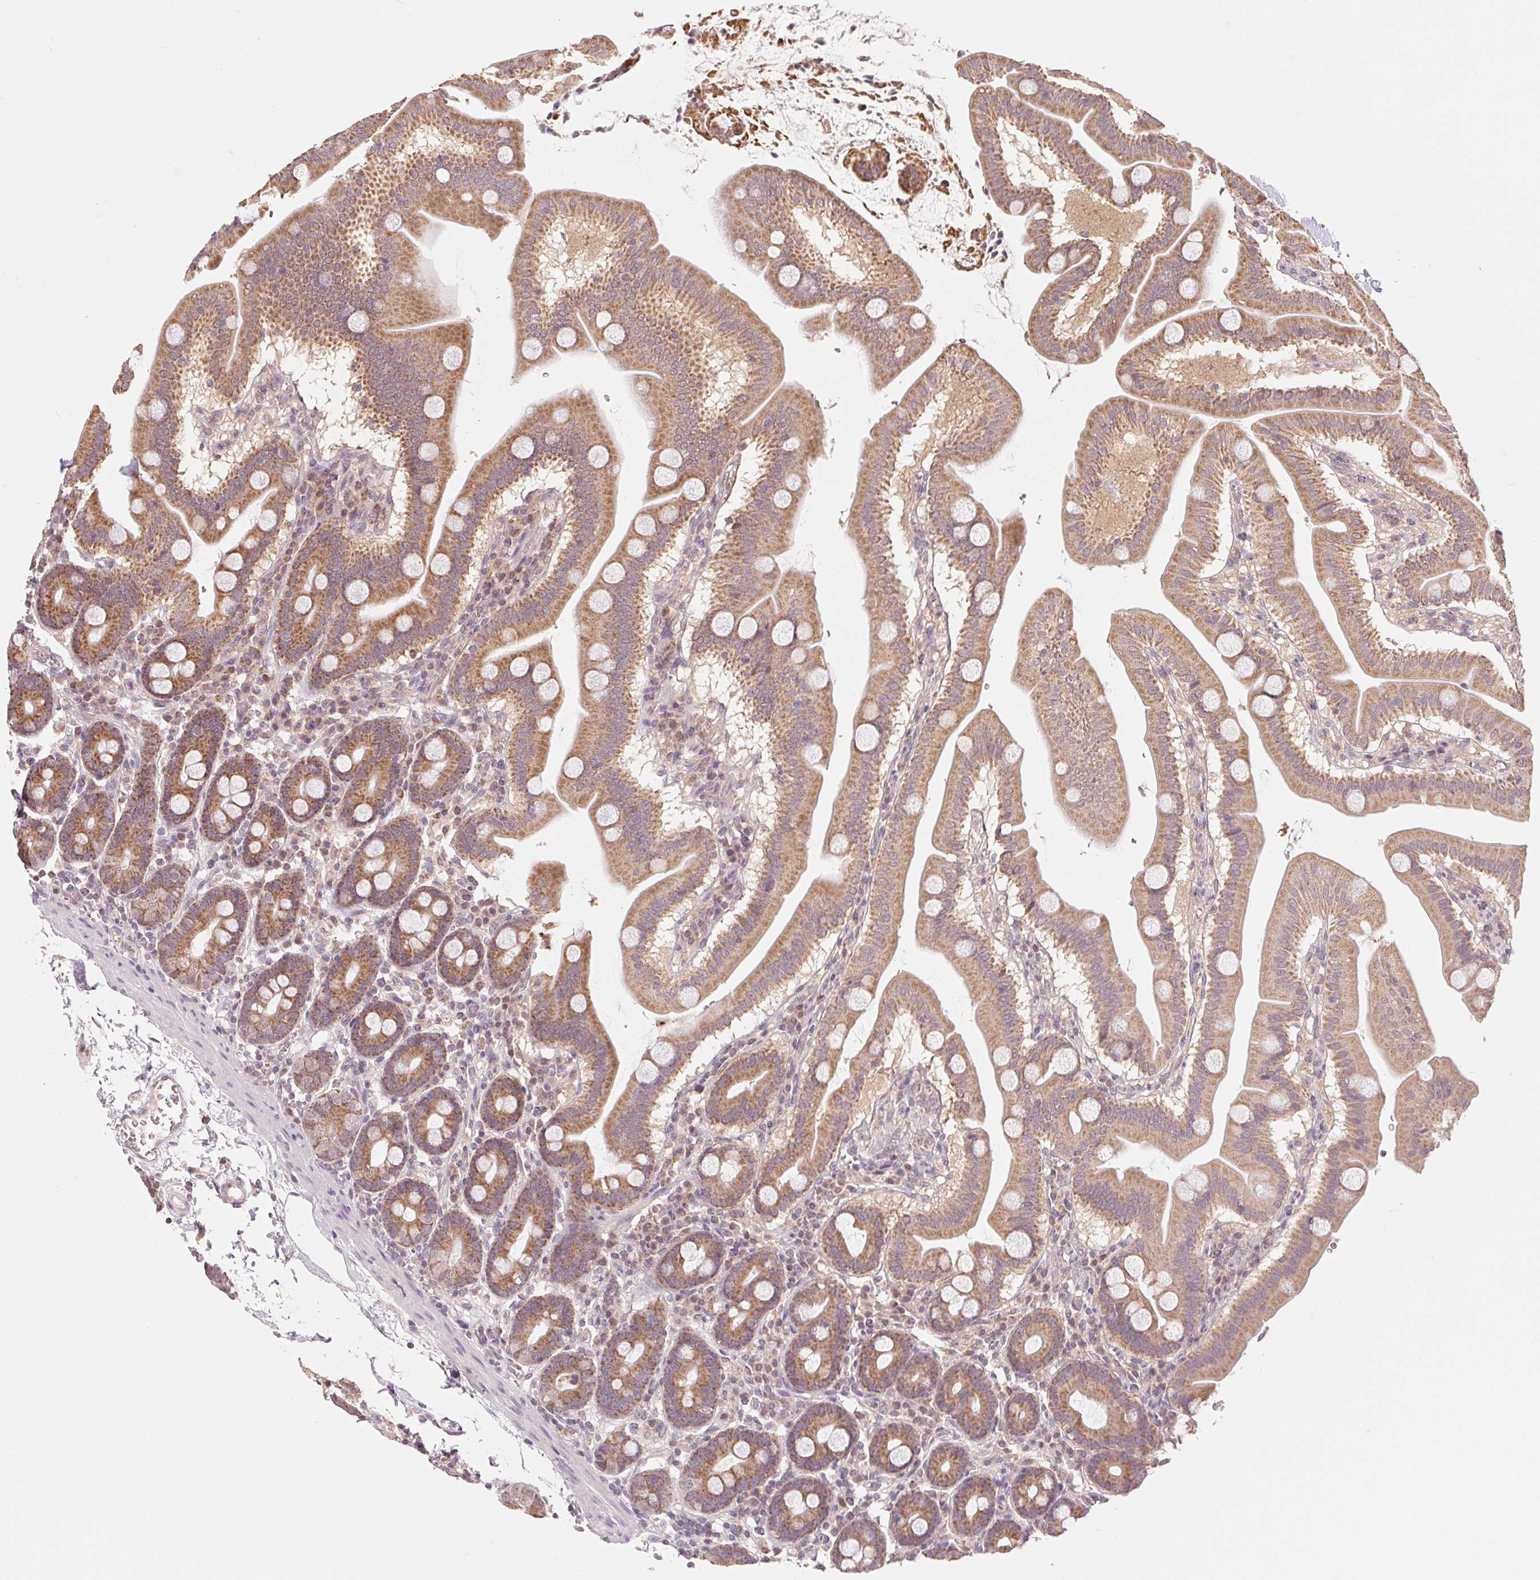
{"staining": {"intensity": "moderate", "quantity": ">75%", "location": "cytoplasmic/membranous"}, "tissue": "duodenum", "cell_type": "Glandular cells", "image_type": "normal", "snomed": [{"axis": "morphology", "description": "Normal tissue, NOS"}, {"axis": "topography", "description": "Pancreas"}, {"axis": "topography", "description": "Duodenum"}], "caption": "High-power microscopy captured an immunohistochemistry photomicrograph of unremarkable duodenum, revealing moderate cytoplasmic/membranous expression in about >75% of glandular cells.", "gene": "MAP3K5", "patient": {"sex": "male", "age": 59}}